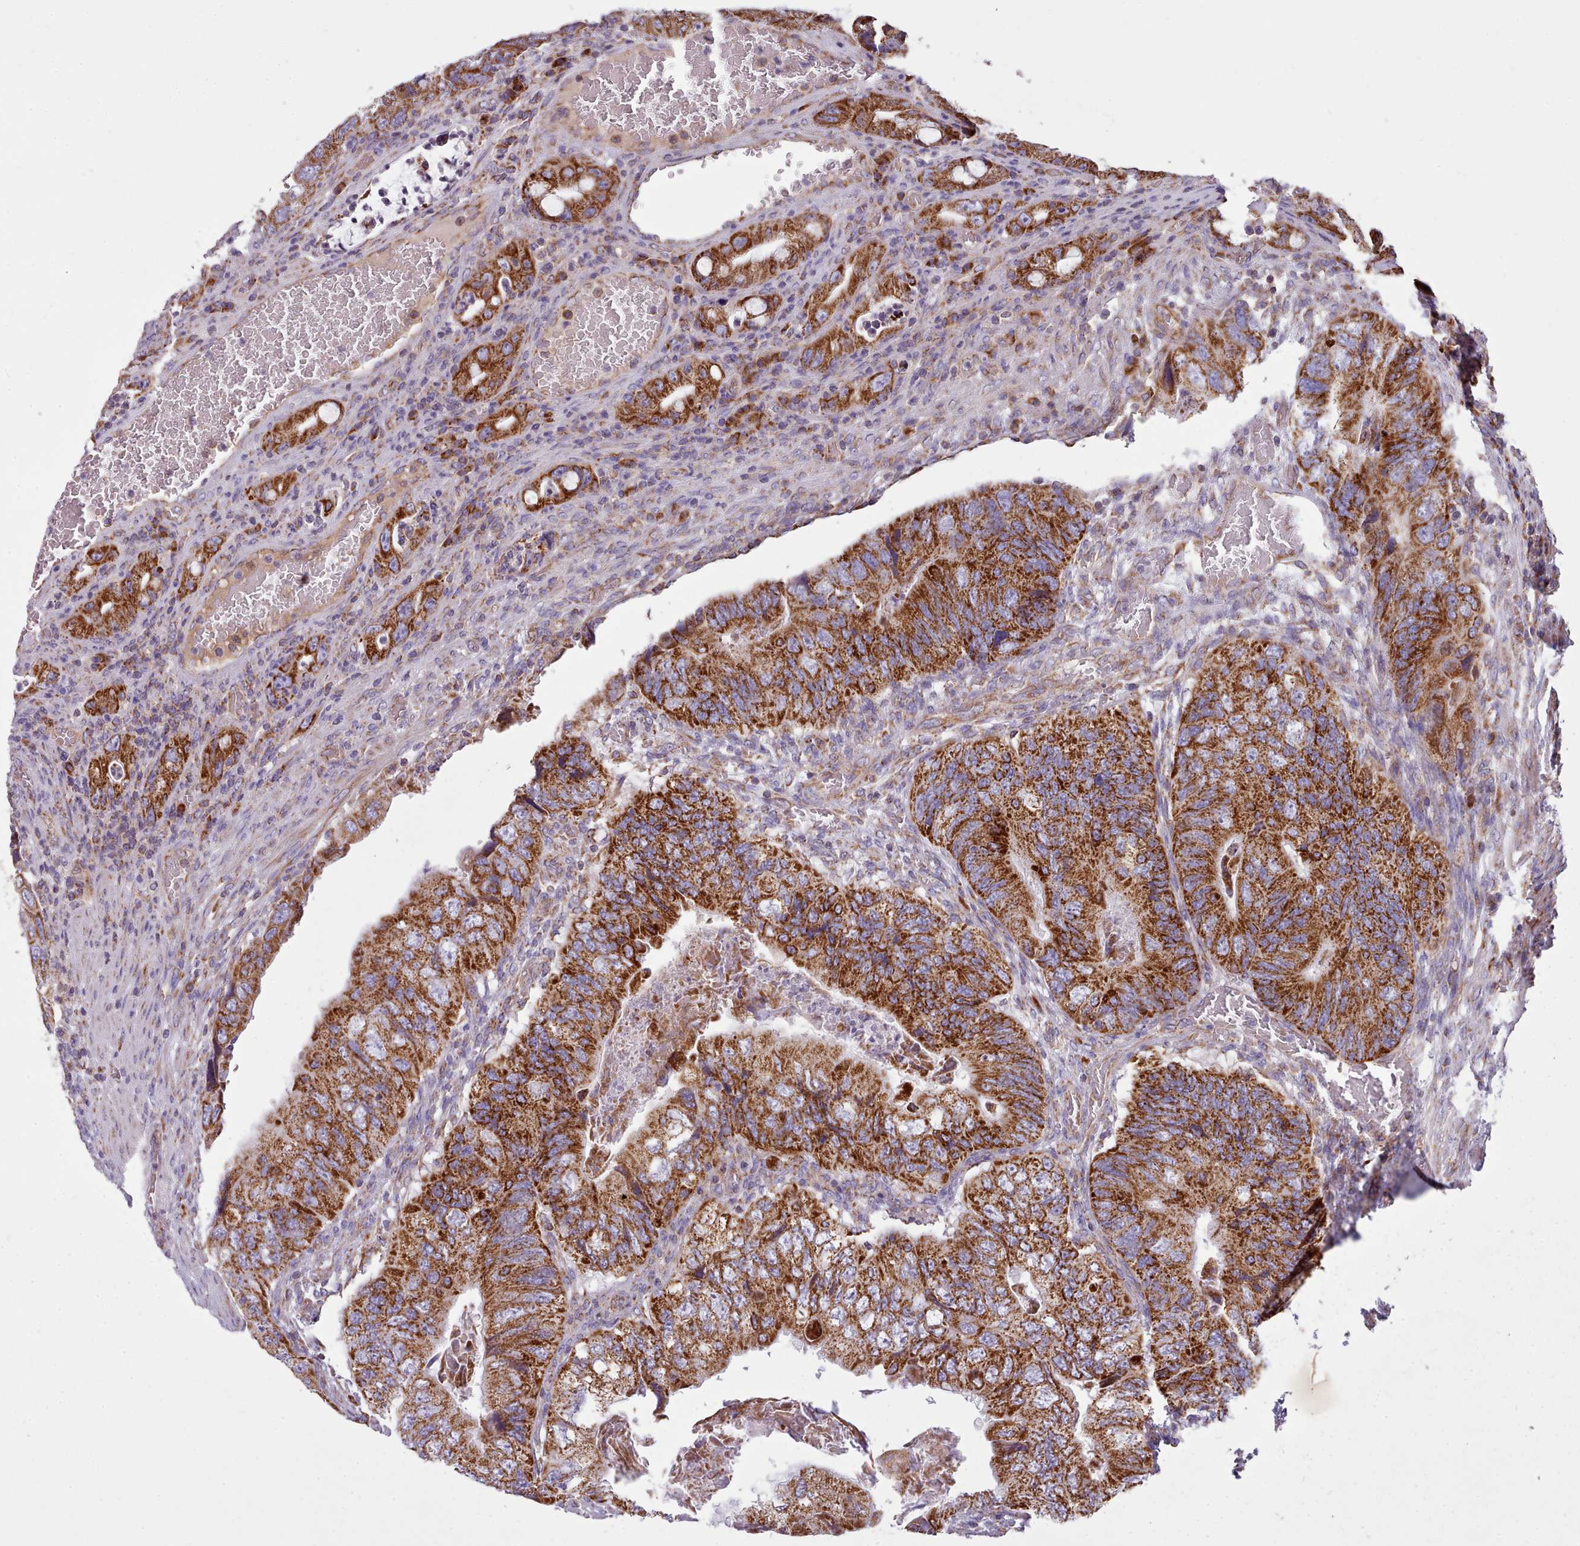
{"staining": {"intensity": "strong", "quantity": ">75%", "location": "cytoplasmic/membranous"}, "tissue": "colorectal cancer", "cell_type": "Tumor cells", "image_type": "cancer", "snomed": [{"axis": "morphology", "description": "Adenocarcinoma, NOS"}, {"axis": "topography", "description": "Rectum"}], "caption": "Strong cytoplasmic/membranous staining is seen in approximately >75% of tumor cells in adenocarcinoma (colorectal). (brown staining indicates protein expression, while blue staining denotes nuclei).", "gene": "SRP54", "patient": {"sex": "male", "age": 63}}